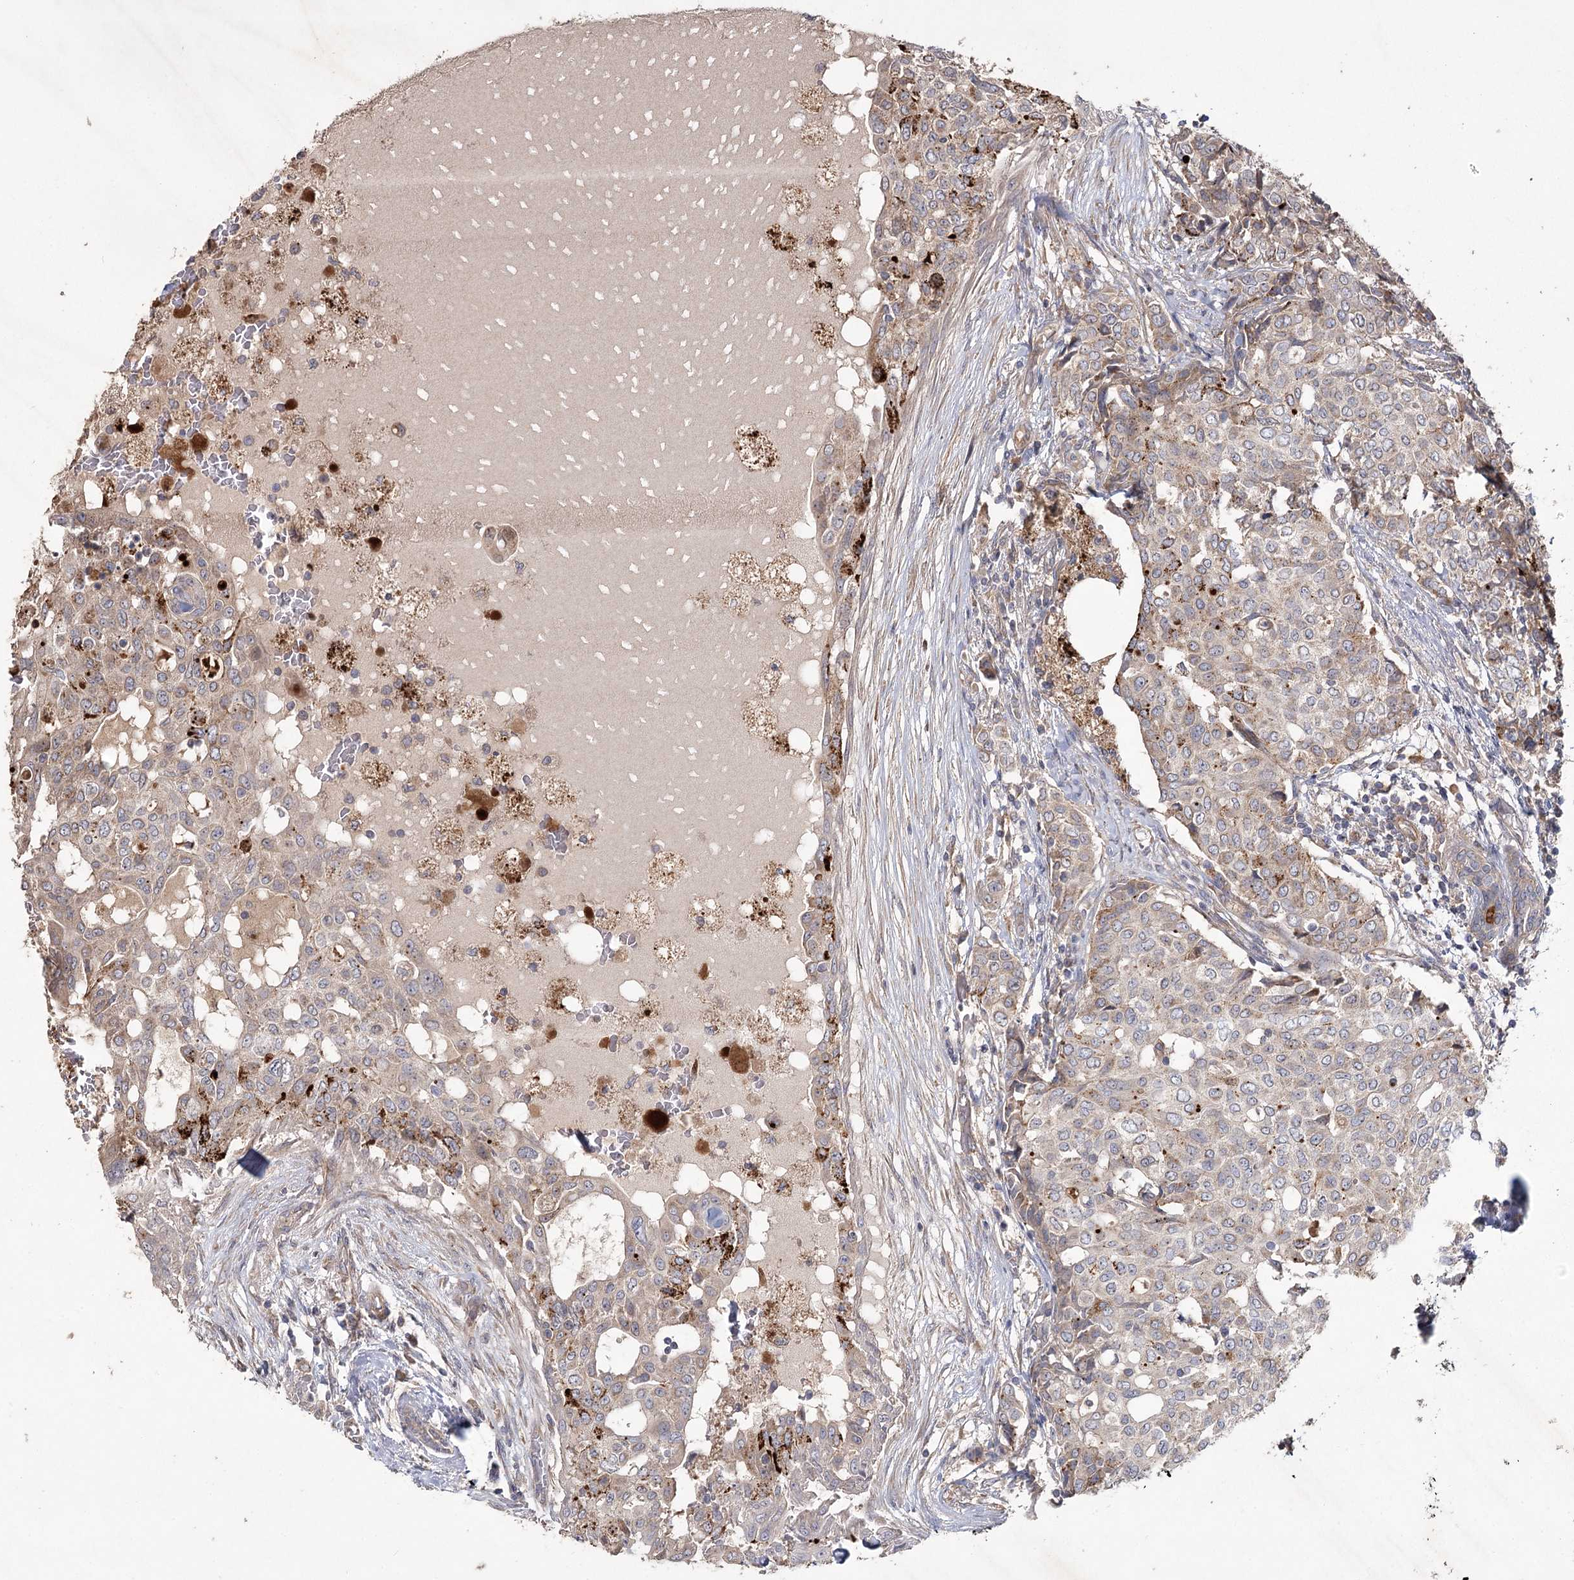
{"staining": {"intensity": "weak", "quantity": "<25%", "location": "cytoplasmic/membranous"}, "tissue": "breast cancer", "cell_type": "Tumor cells", "image_type": "cancer", "snomed": [{"axis": "morphology", "description": "Lobular carcinoma"}, {"axis": "topography", "description": "Breast"}], "caption": "DAB immunohistochemical staining of breast cancer (lobular carcinoma) reveals no significant expression in tumor cells. (DAB immunohistochemistry (IHC) with hematoxylin counter stain).", "gene": "RIN2", "patient": {"sex": "female", "age": 51}}